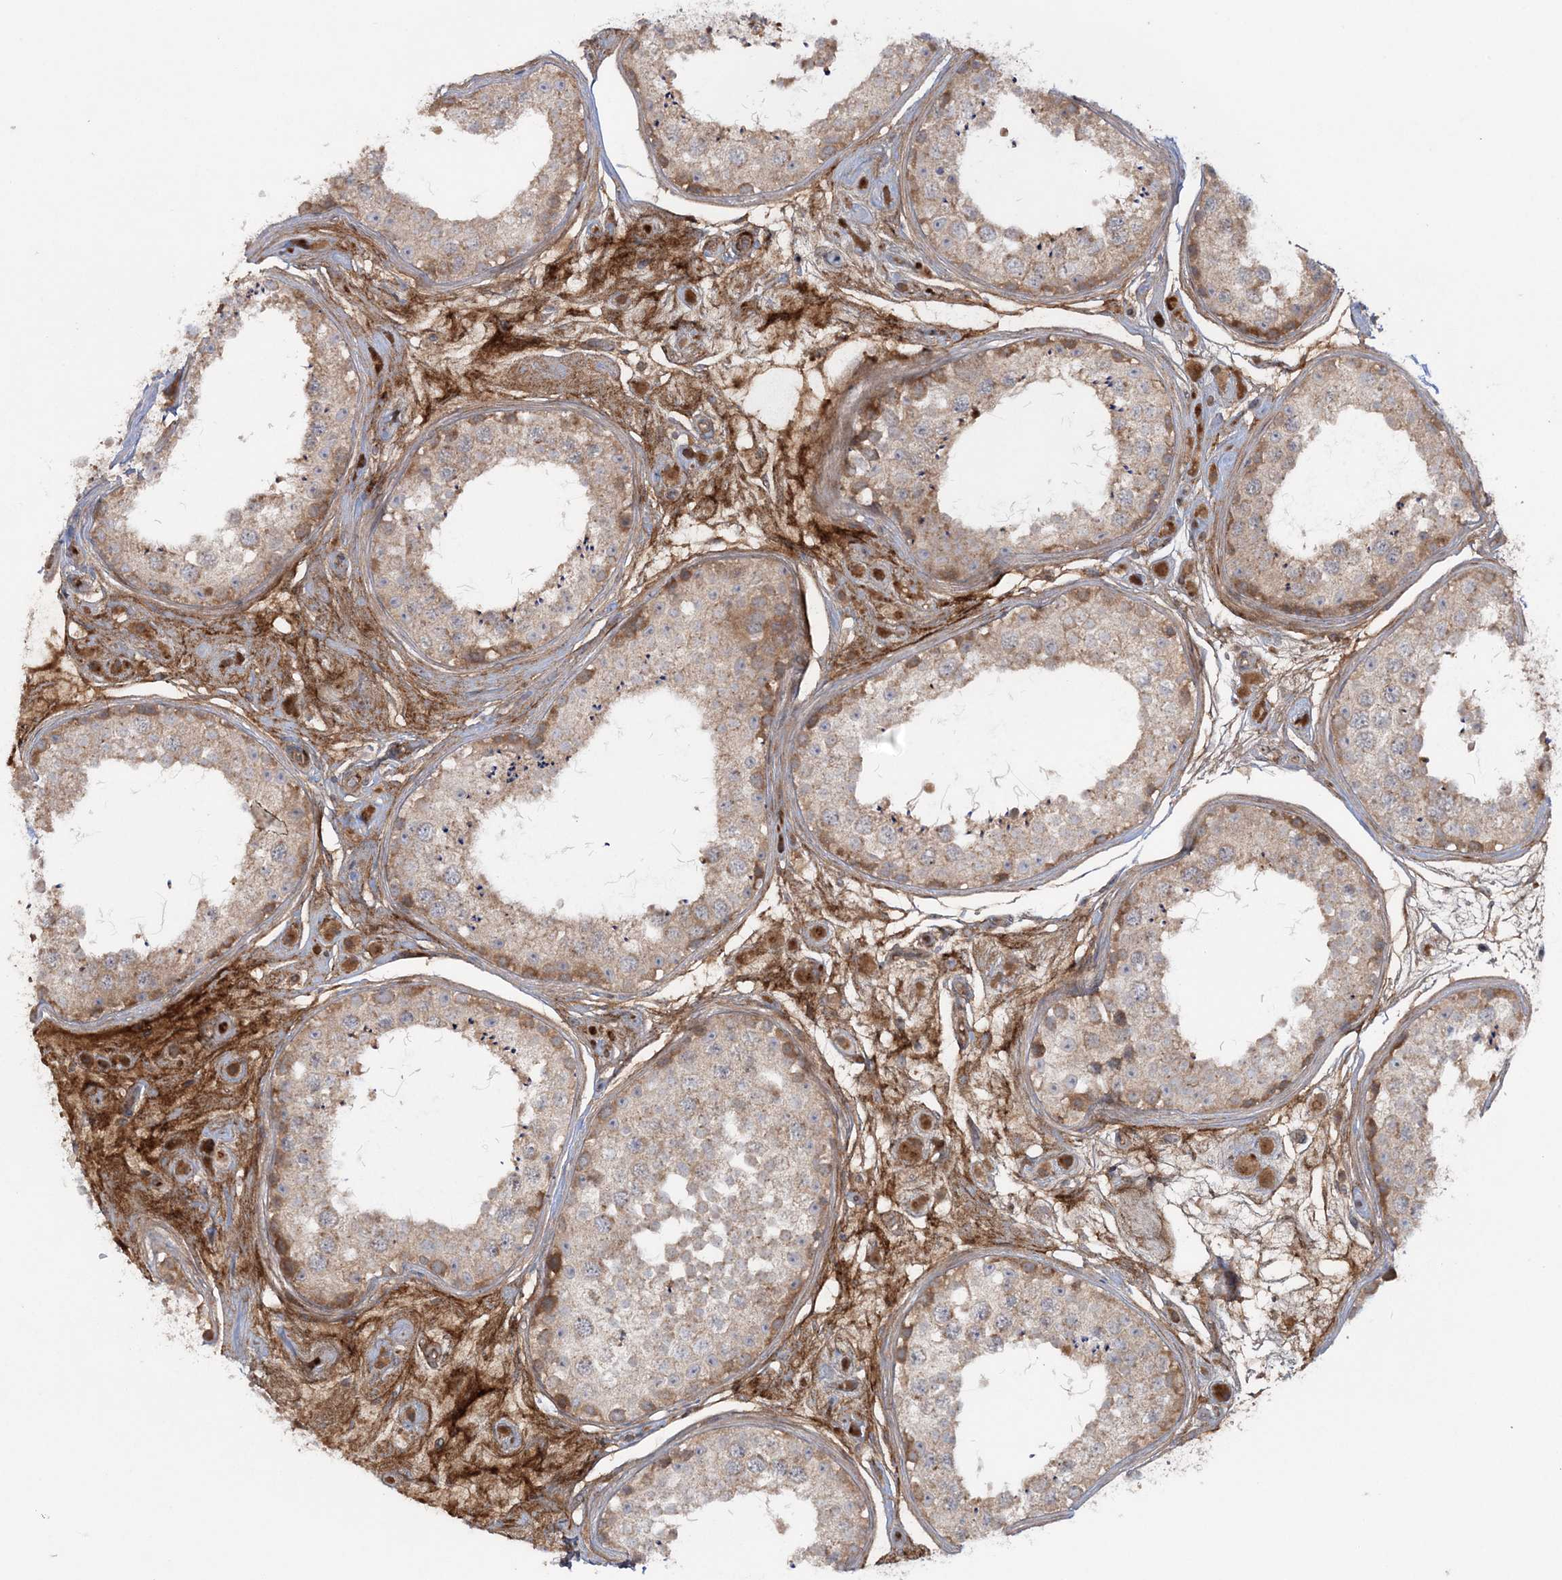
{"staining": {"intensity": "moderate", "quantity": ">75%", "location": "cytoplasmic/membranous"}, "tissue": "testis", "cell_type": "Cells in seminiferous ducts", "image_type": "normal", "snomed": [{"axis": "morphology", "description": "Normal tissue, NOS"}, {"axis": "topography", "description": "Testis"}], "caption": "Human testis stained with a brown dye displays moderate cytoplasmic/membranous positive staining in approximately >75% of cells in seminiferous ducts.", "gene": "MOCS2", "patient": {"sex": "male", "age": 25}}